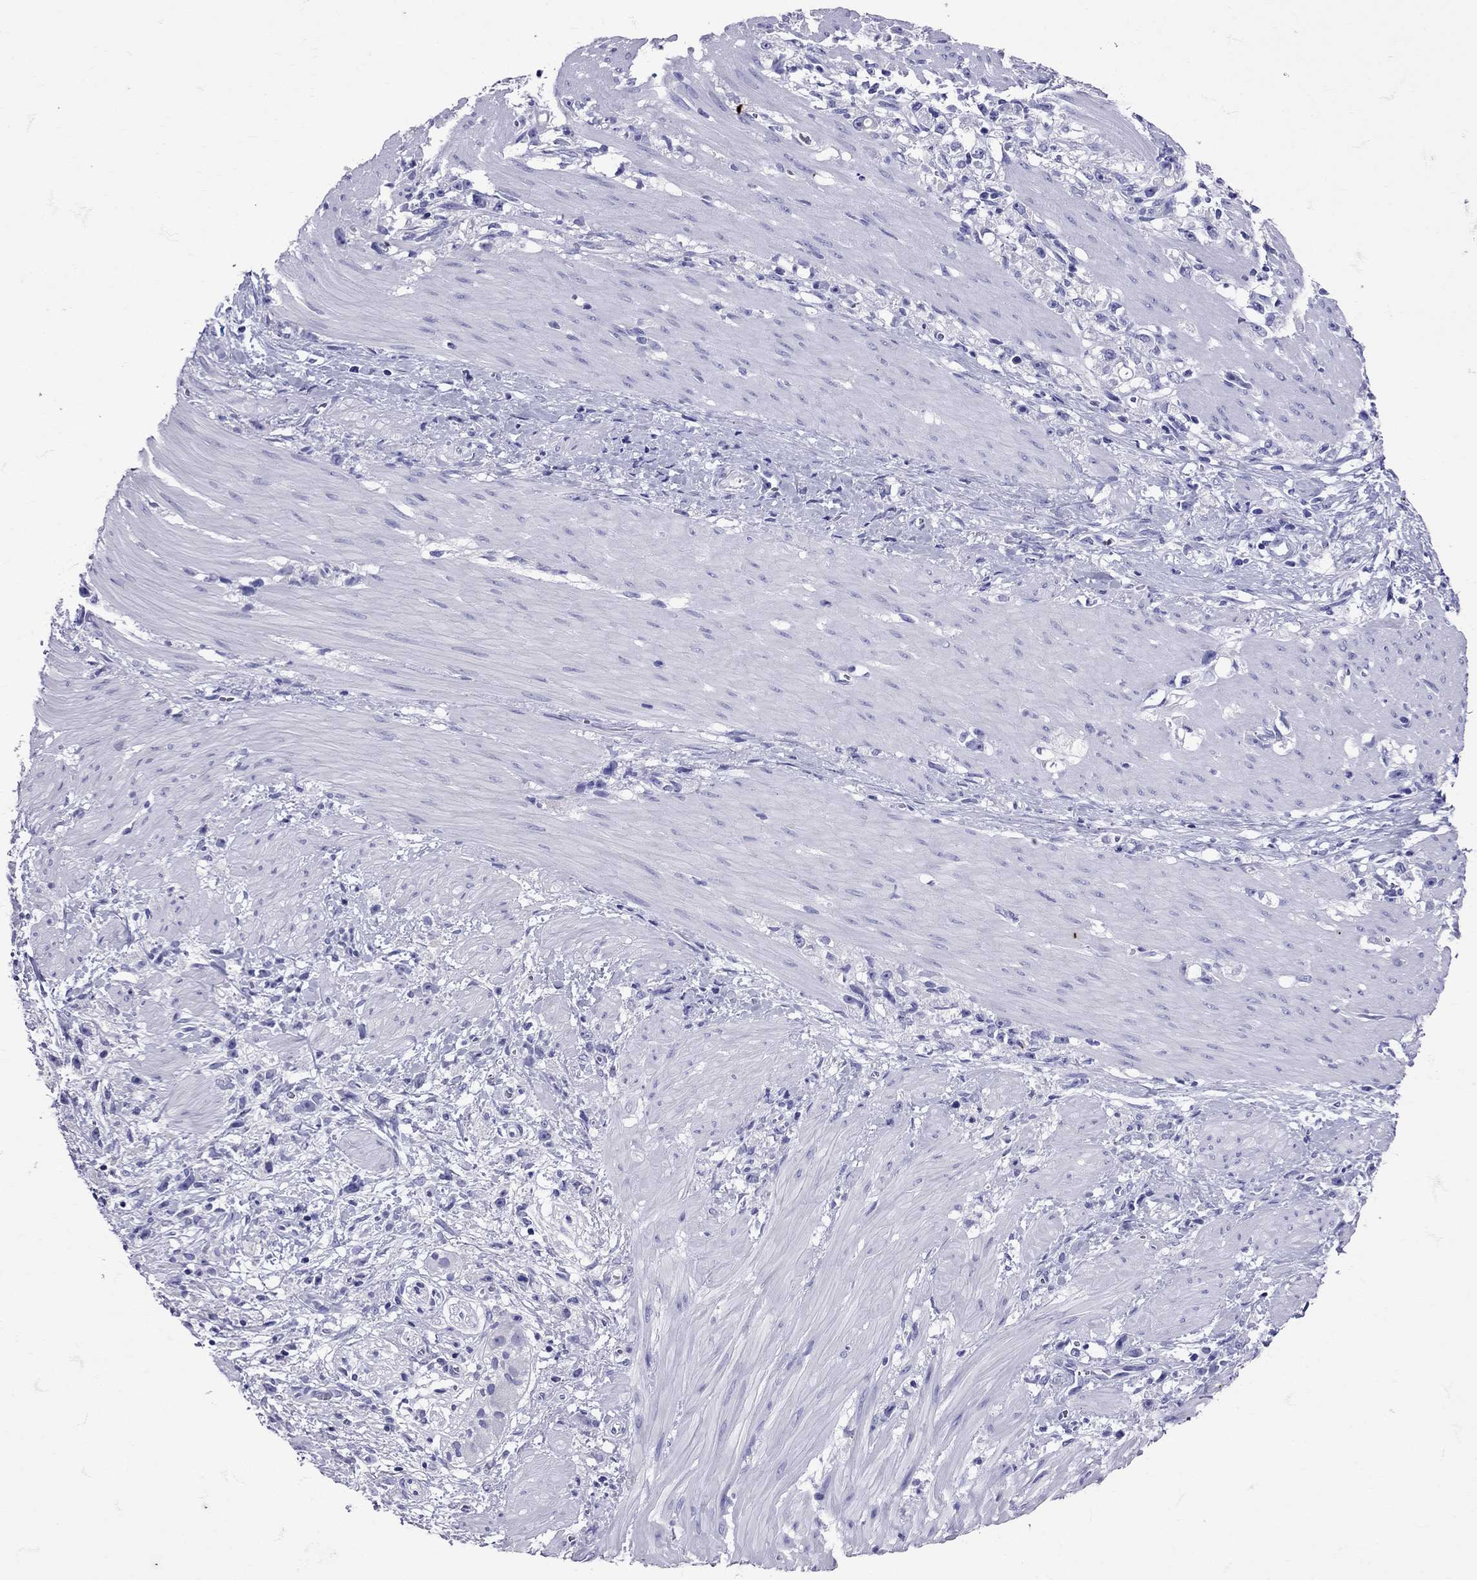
{"staining": {"intensity": "negative", "quantity": "none", "location": "none"}, "tissue": "stomach cancer", "cell_type": "Tumor cells", "image_type": "cancer", "snomed": [{"axis": "morphology", "description": "Adenocarcinoma, NOS"}, {"axis": "topography", "description": "Stomach"}], "caption": "A high-resolution histopathology image shows IHC staining of adenocarcinoma (stomach), which demonstrates no significant staining in tumor cells.", "gene": "AVP", "patient": {"sex": "female", "age": 59}}